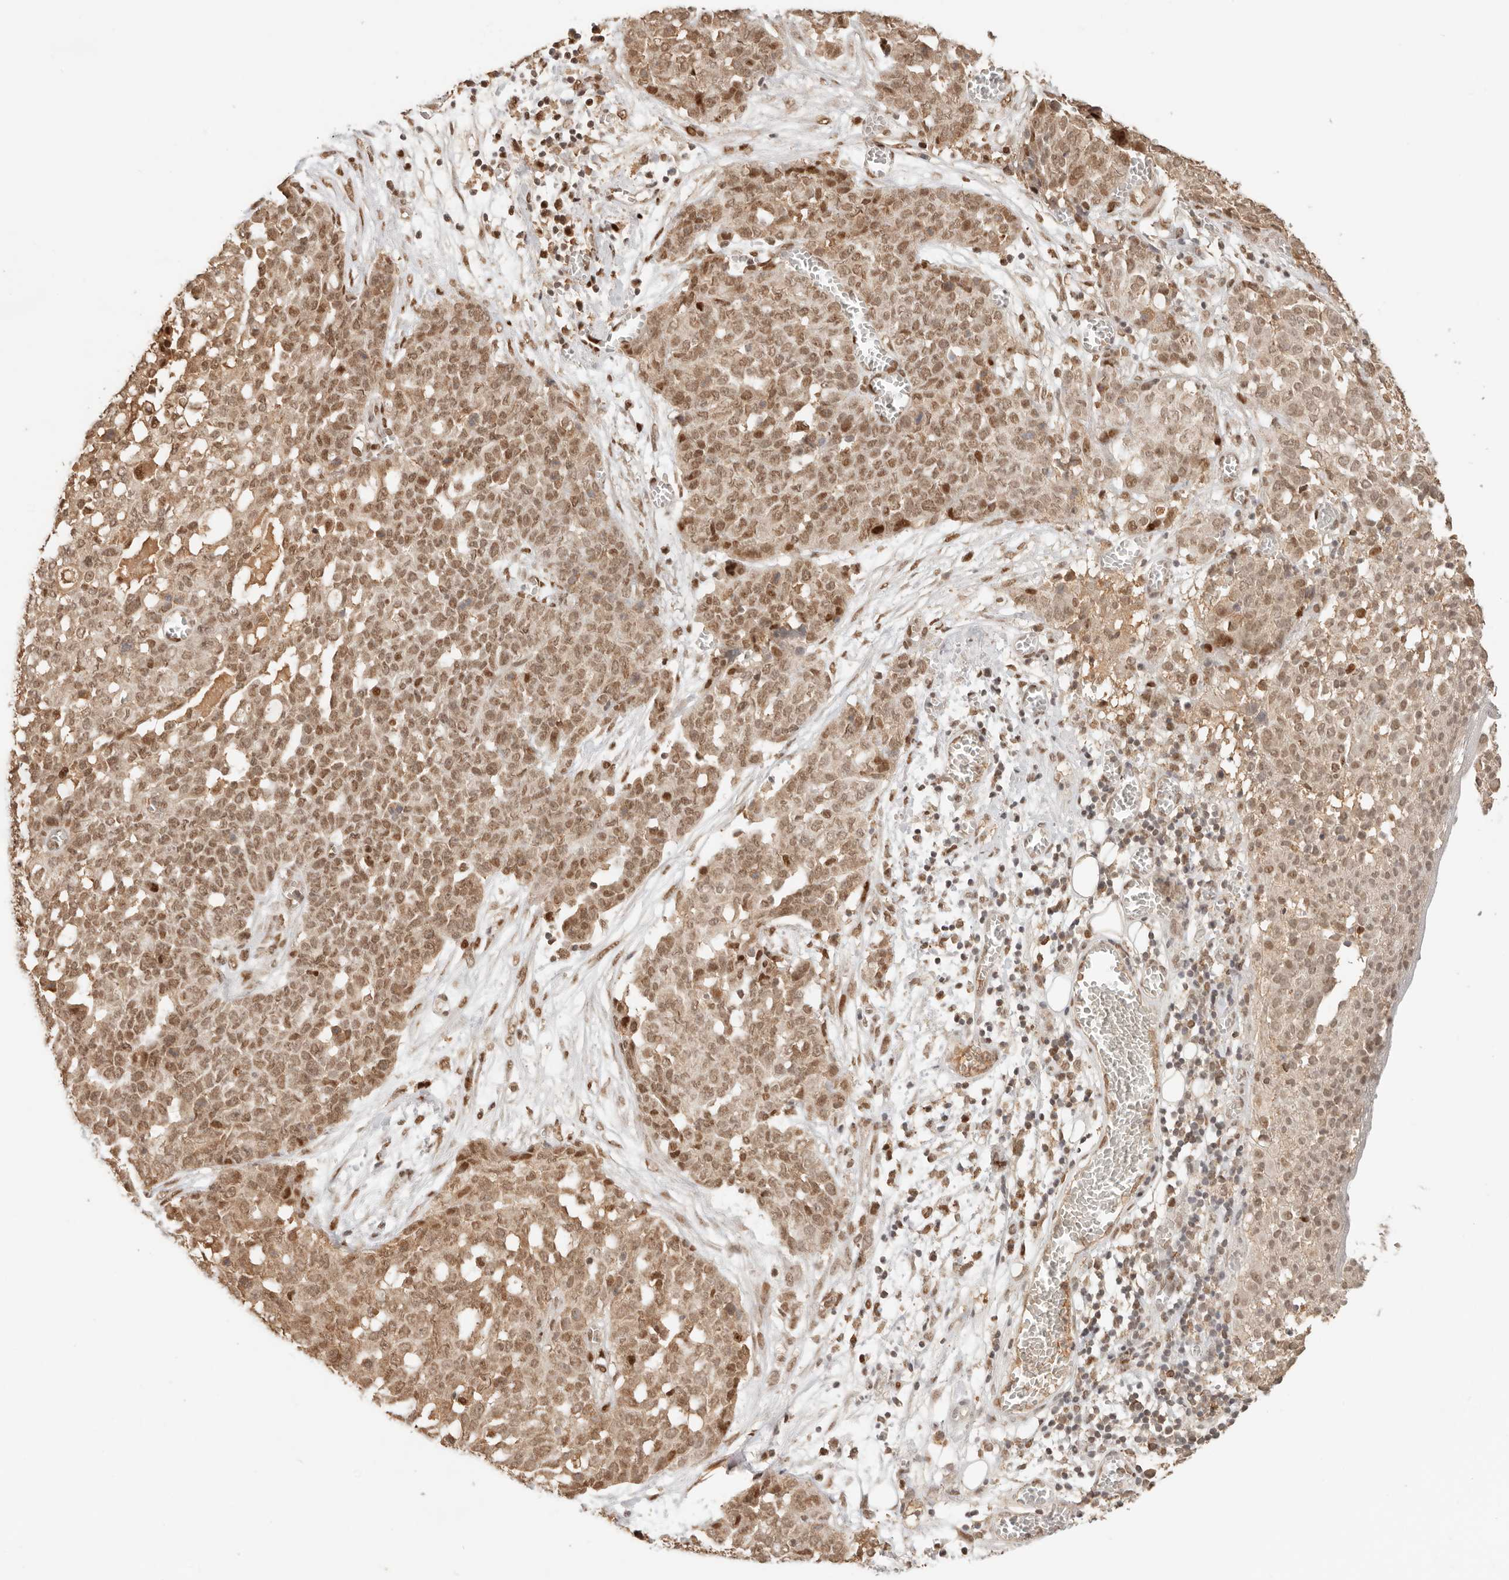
{"staining": {"intensity": "moderate", "quantity": ">75%", "location": "nuclear"}, "tissue": "ovarian cancer", "cell_type": "Tumor cells", "image_type": "cancer", "snomed": [{"axis": "morphology", "description": "Cystadenocarcinoma, serous, NOS"}, {"axis": "topography", "description": "Soft tissue"}, {"axis": "topography", "description": "Ovary"}], "caption": "An immunohistochemistry (IHC) photomicrograph of neoplastic tissue is shown. Protein staining in brown highlights moderate nuclear positivity in ovarian cancer (serous cystadenocarcinoma) within tumor cells. The staining was performed using DAB (3,3'-diaminobenzidine), with brown indicating positive protein expression. Nuclei are stained blue with hematoxylin.", "gene": "NPAS2", "patient": {"sex": "female", "age": 57}}